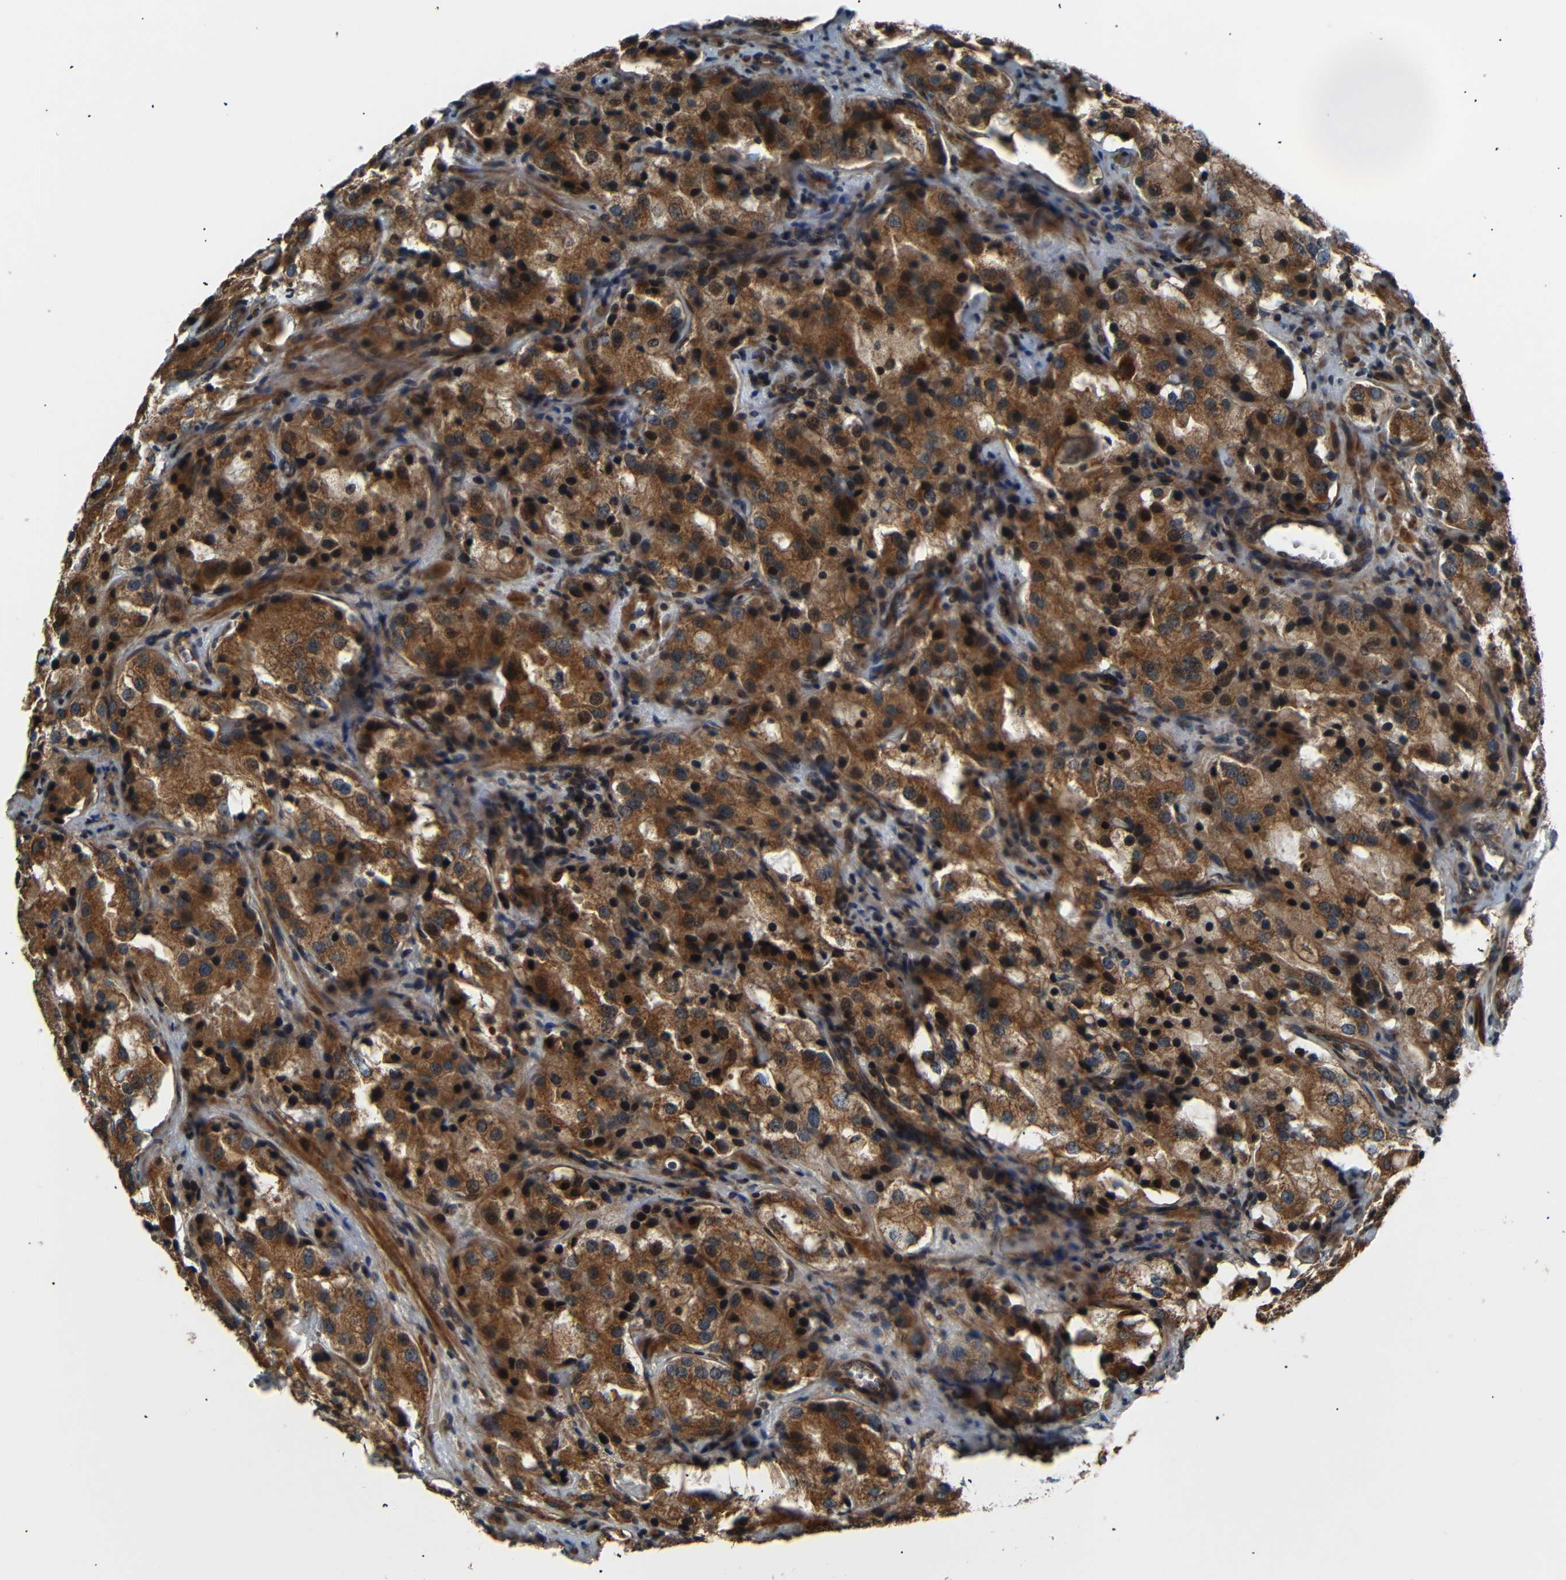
{"staining": {"intensity": "strong", "quantity": ">75%", "location": "cytoplasmic/membranous,nuclear"}, "tissue": "prostate cancer", "cell_type": "Tumor cells", "image_type": "cancer", "snomed": [{"axis": "morphology", "description": "Adenocarcinoma, High grade"}, {"axis": "topography", "description": "Prostate"}], "caption": "This image displays prostate cancer stained with immunohistochemistry (IHC) to label a protein in brown. The cytoplasmic/membranous and nuclear of tumor cells show strong positivity for the protein. Nuclei are counter-stained blue.", "gene": "AKAP9", "patient": {"sex": "male", "age": 70}}